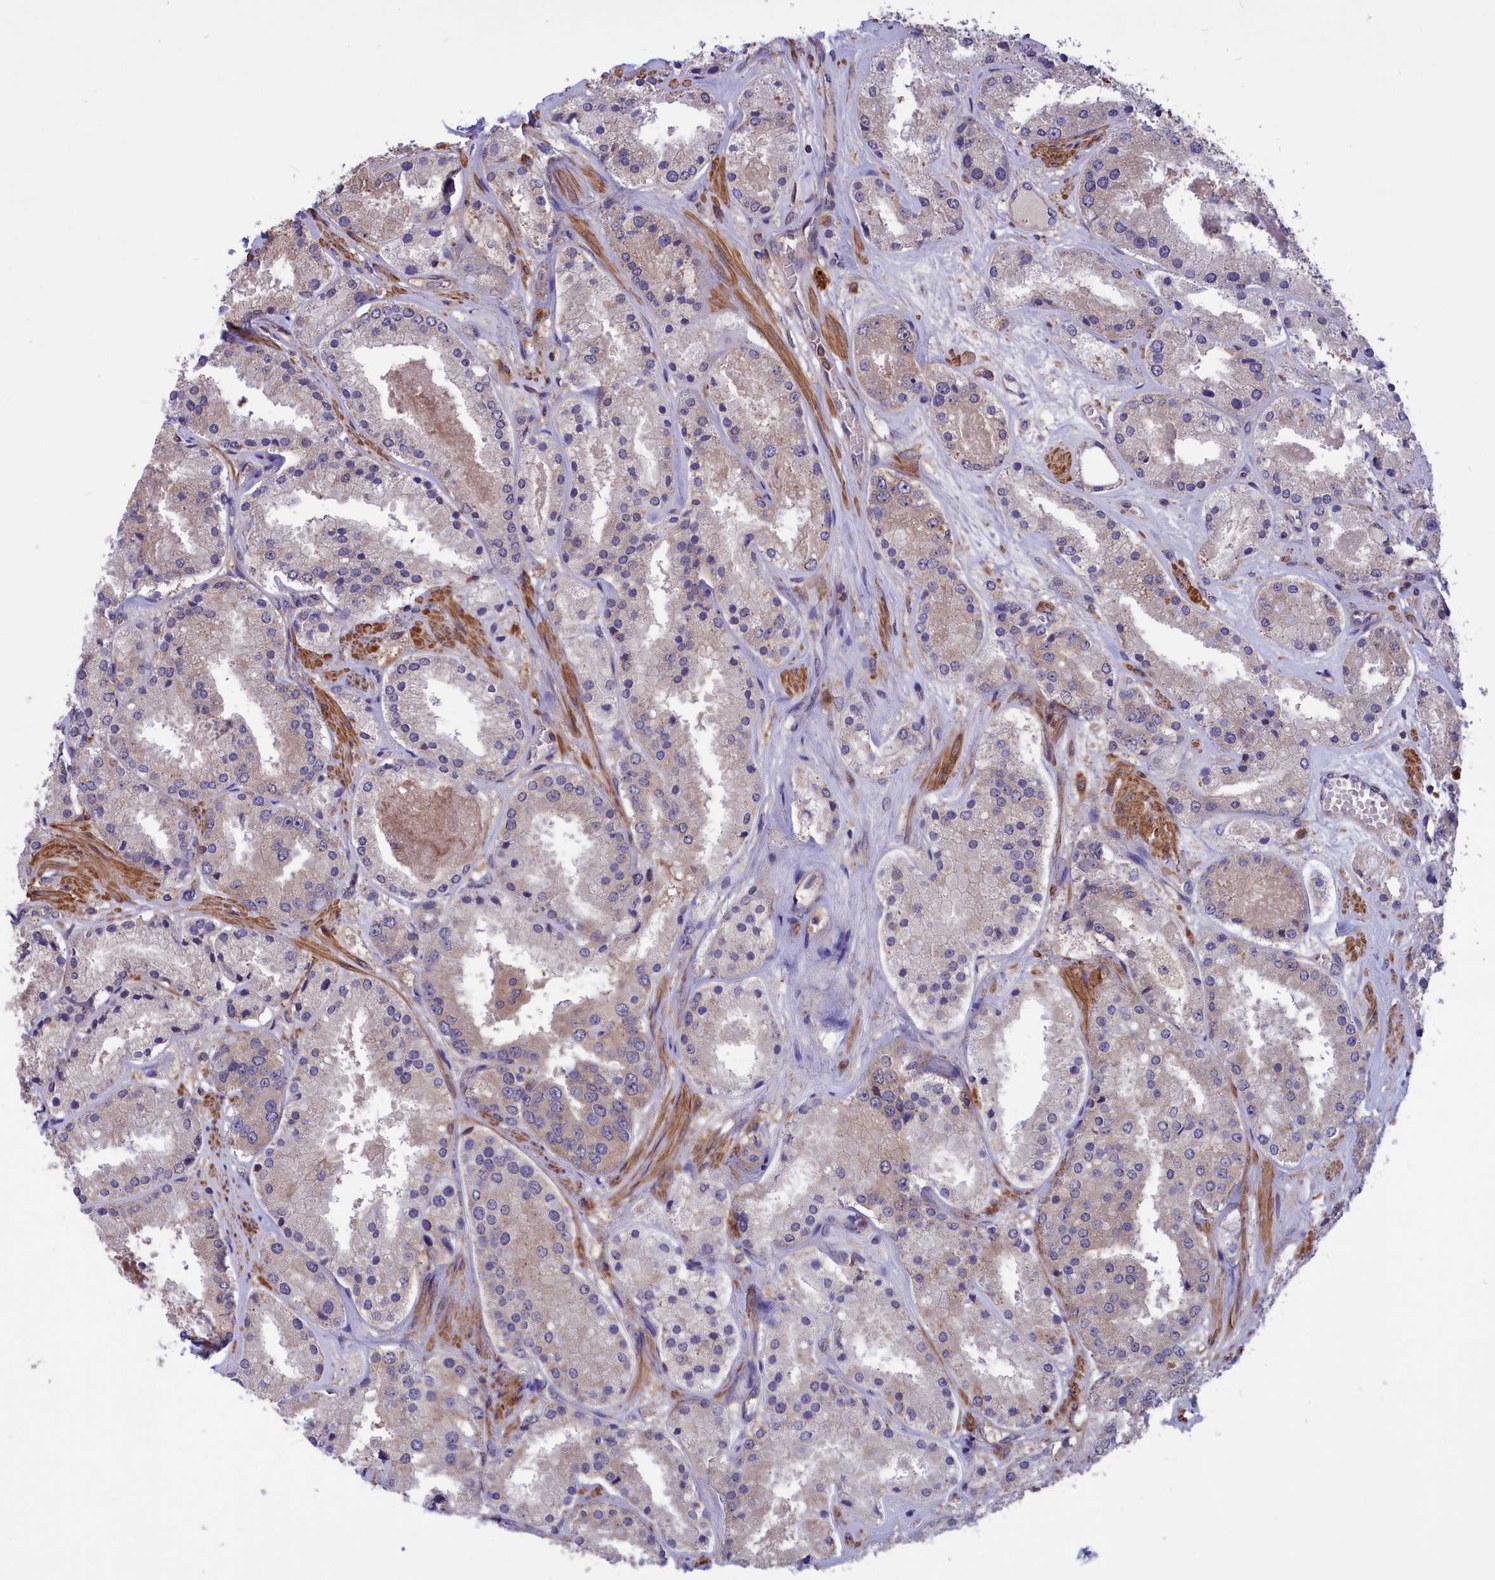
{"staining": {"intensity": "weak", "quantity": "<25%", "location": "cytoplasmic/membranous"}, "tissue": "prostate cancer", "cell_type": "Tumor cells", "image_type": "cancer", "snomed": [{"axis": "morphology", "description": "Adenocarcinoma, High grade"}, {"axis": "topography", "description": "Prostate"}], "caption": "The histopathology image shows no significant positivity in tumor cells of prostate cancer.", "gene": "AMDHD2", "patient": {"sex": "male", "age": 63}}